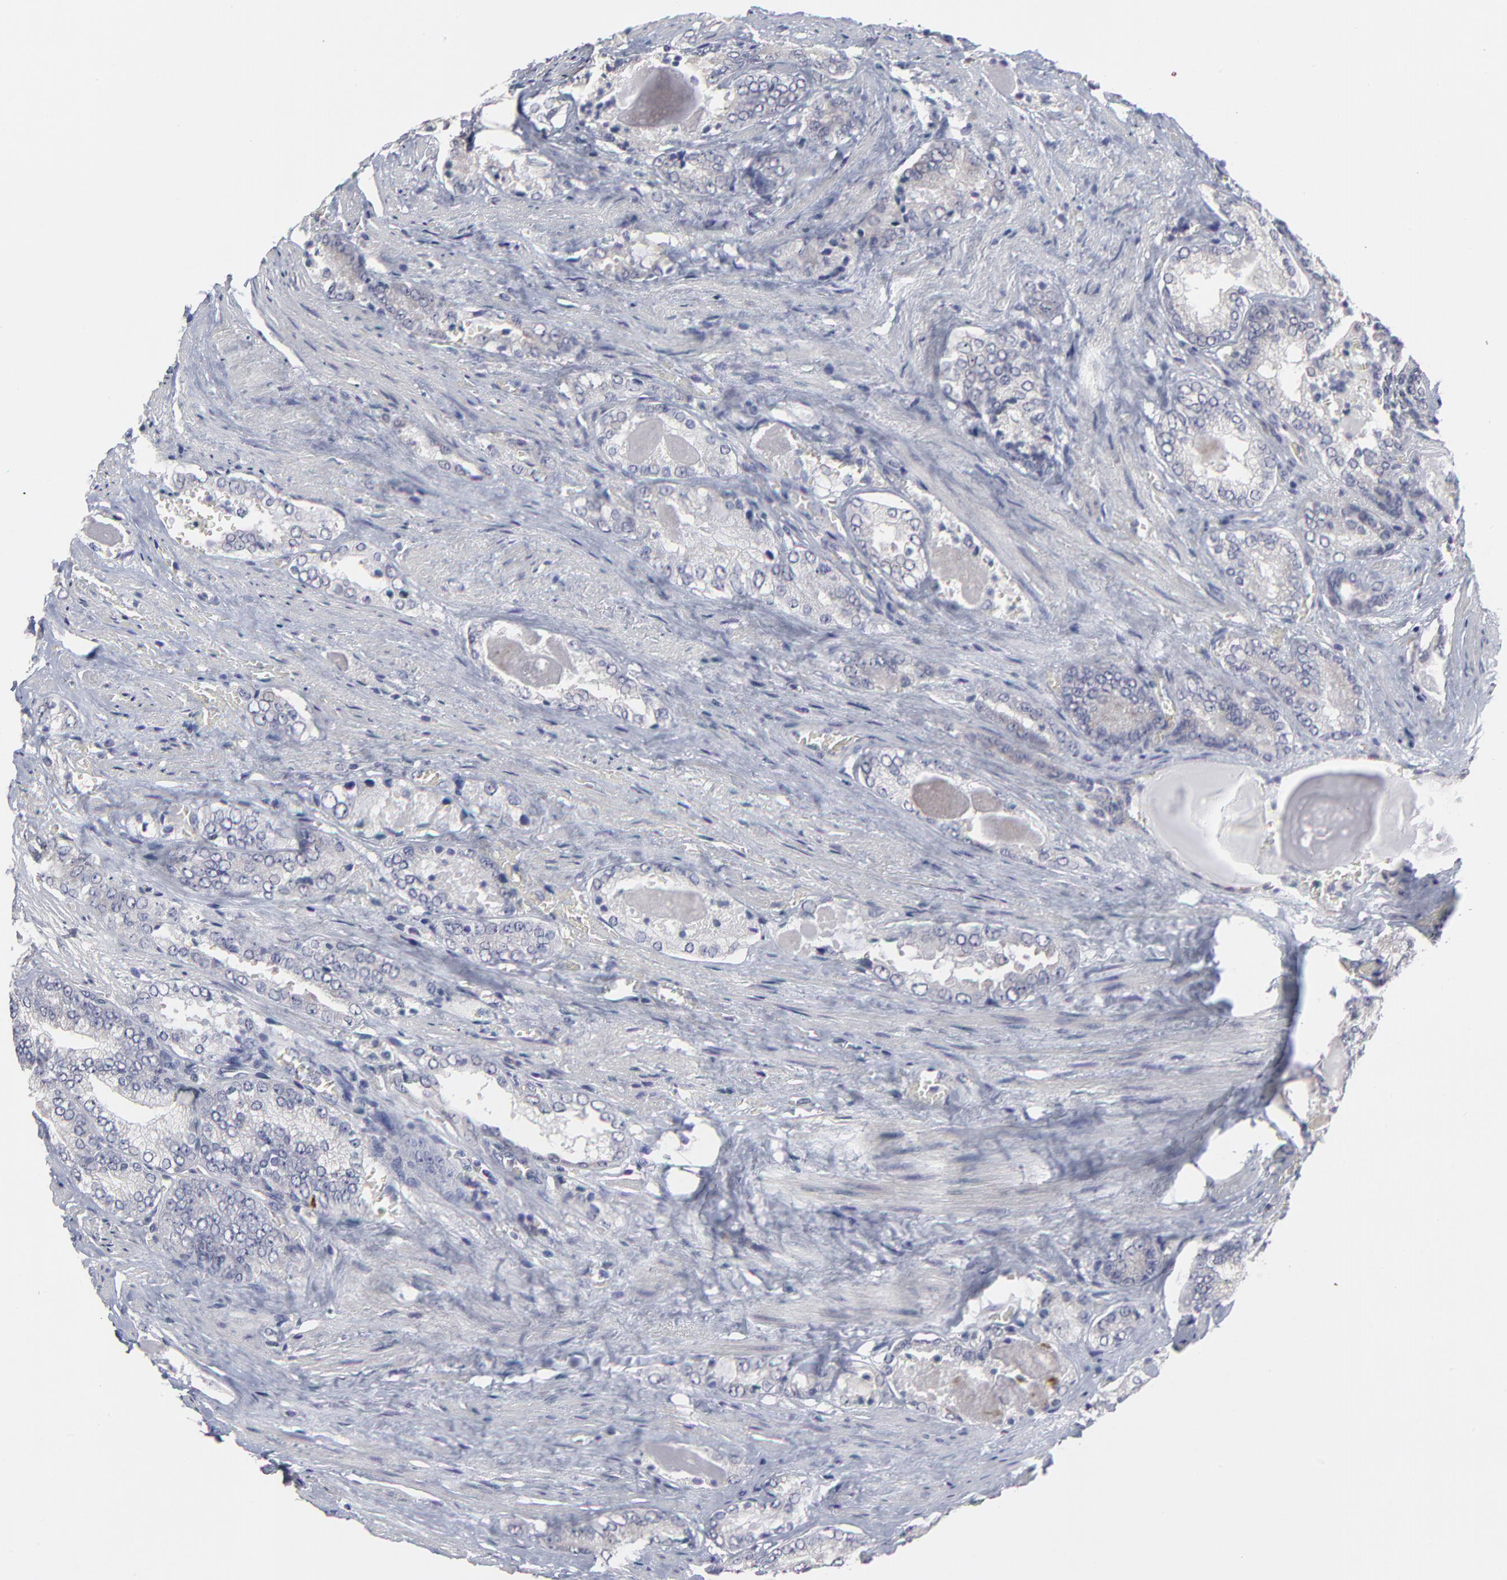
{"staining": {"intensity": "negative", "quantity": "none", "location": "none"}, "tissue": "prostate cancer", "cell_type": "Tumor cells", "image_type": "cancer", "snomed": [{"axis": "morphology", "description": "Adenocarcinoma, Medium grade"}, {"axis": "topography", "description": "Prostate"}], "caption": "This image is of prostate cancer stained with IHC to label a protein in brown with the nuclei are counter-stained blue. There is no expression in tumor cells.", "gene": "MAGEA10", "patient": {"sex": "male", "age": 60}}